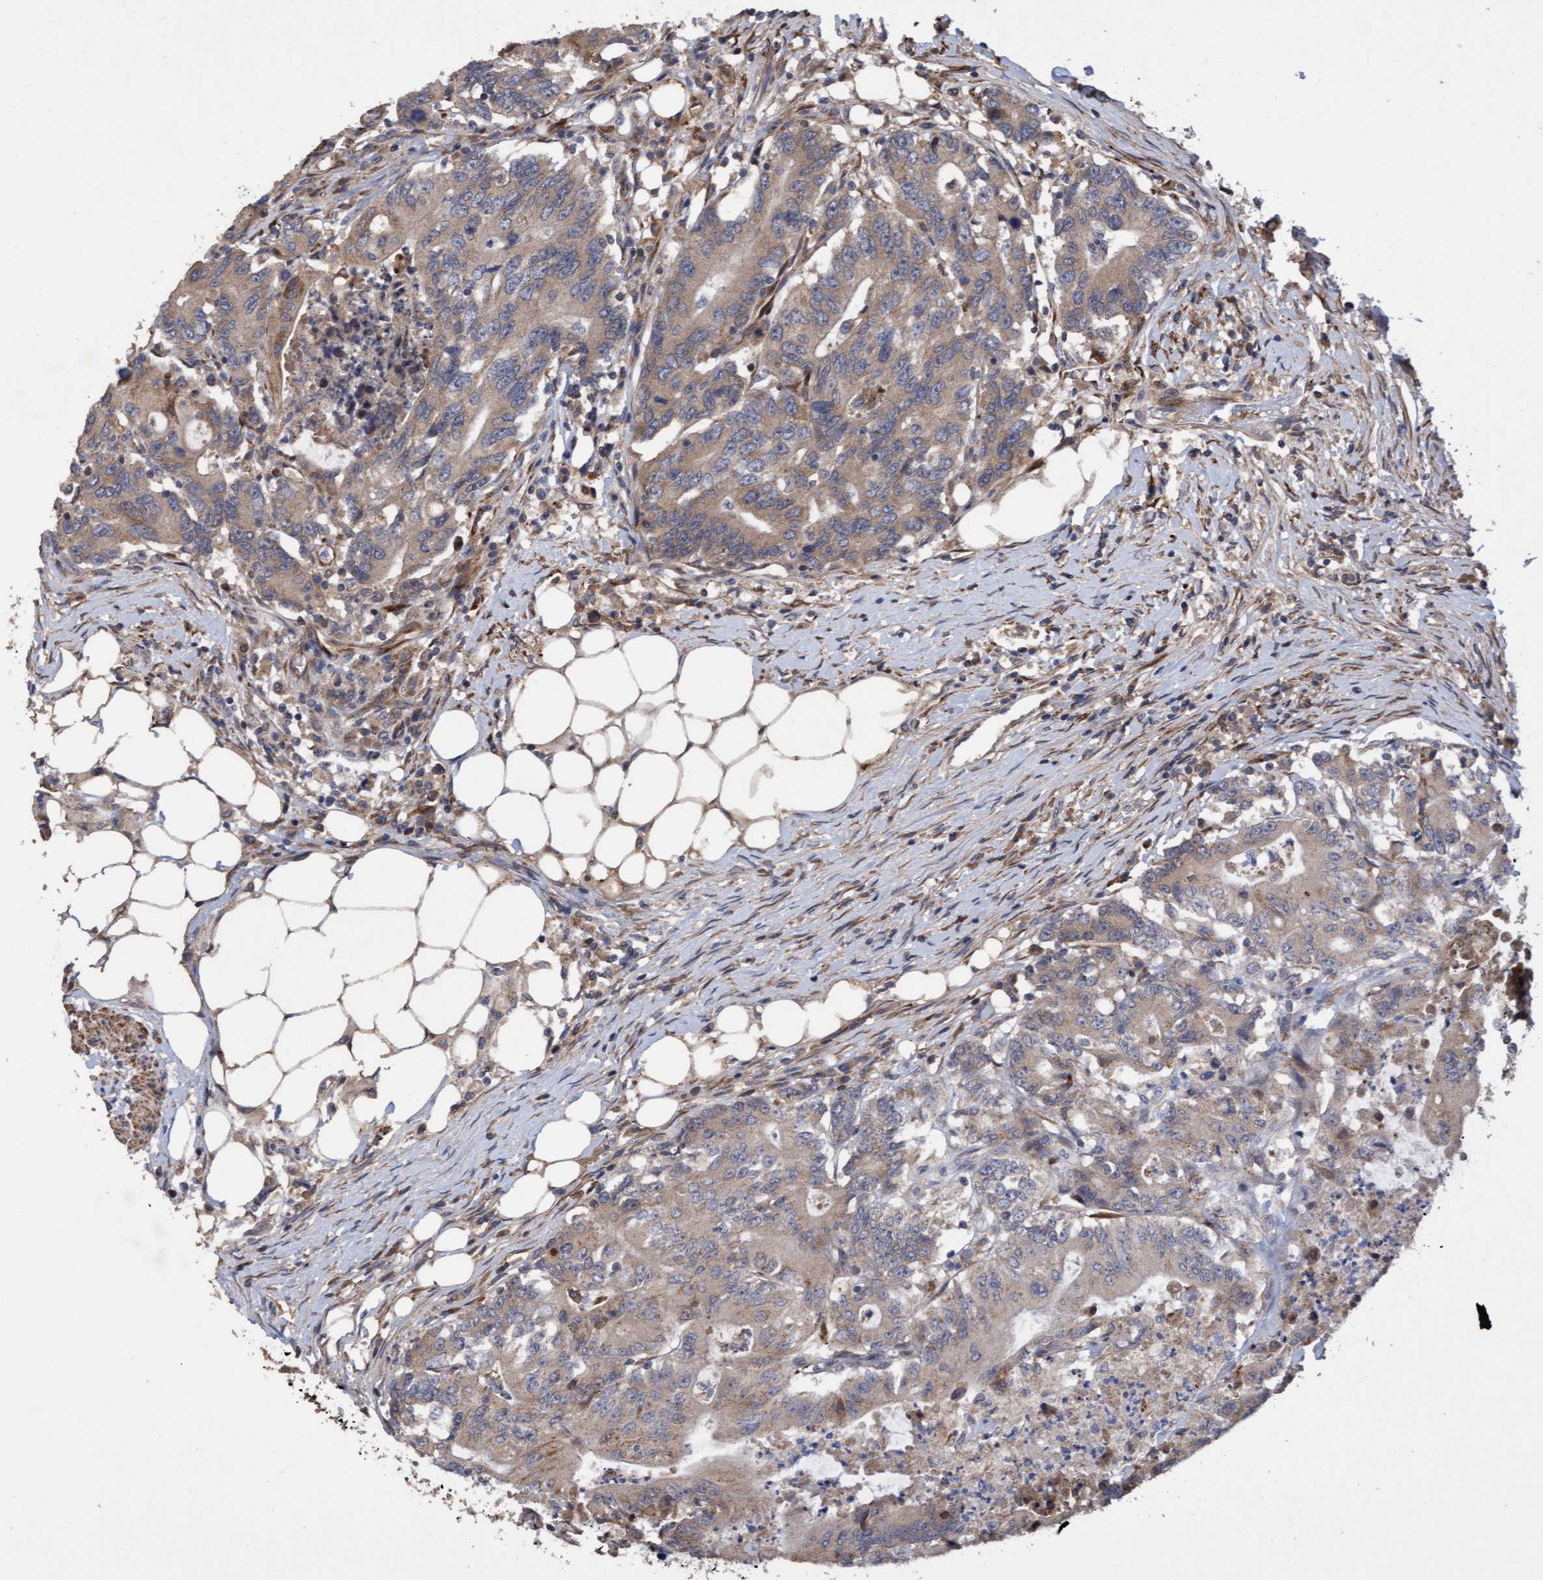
{"staining": {"intensity": "moderate", "quantity": ">75%", "location": "cytoplasmic/membranous"}, "tissue": "colorectal cancer", "cell_type": "Tumor cells", "image_type": "cancer", "snomed": [{"axis": "morphology", "description": "Adenocarcinoma, NOS"}, {"axis": "topography", "description": "Colon"}], "caption": "Human colorectal adenocarcinoma stained with a protein marker exhibits moderate staining in tumor cells.", "gene": "ELP5", "patient": {"sex": "female", "age": 77}}